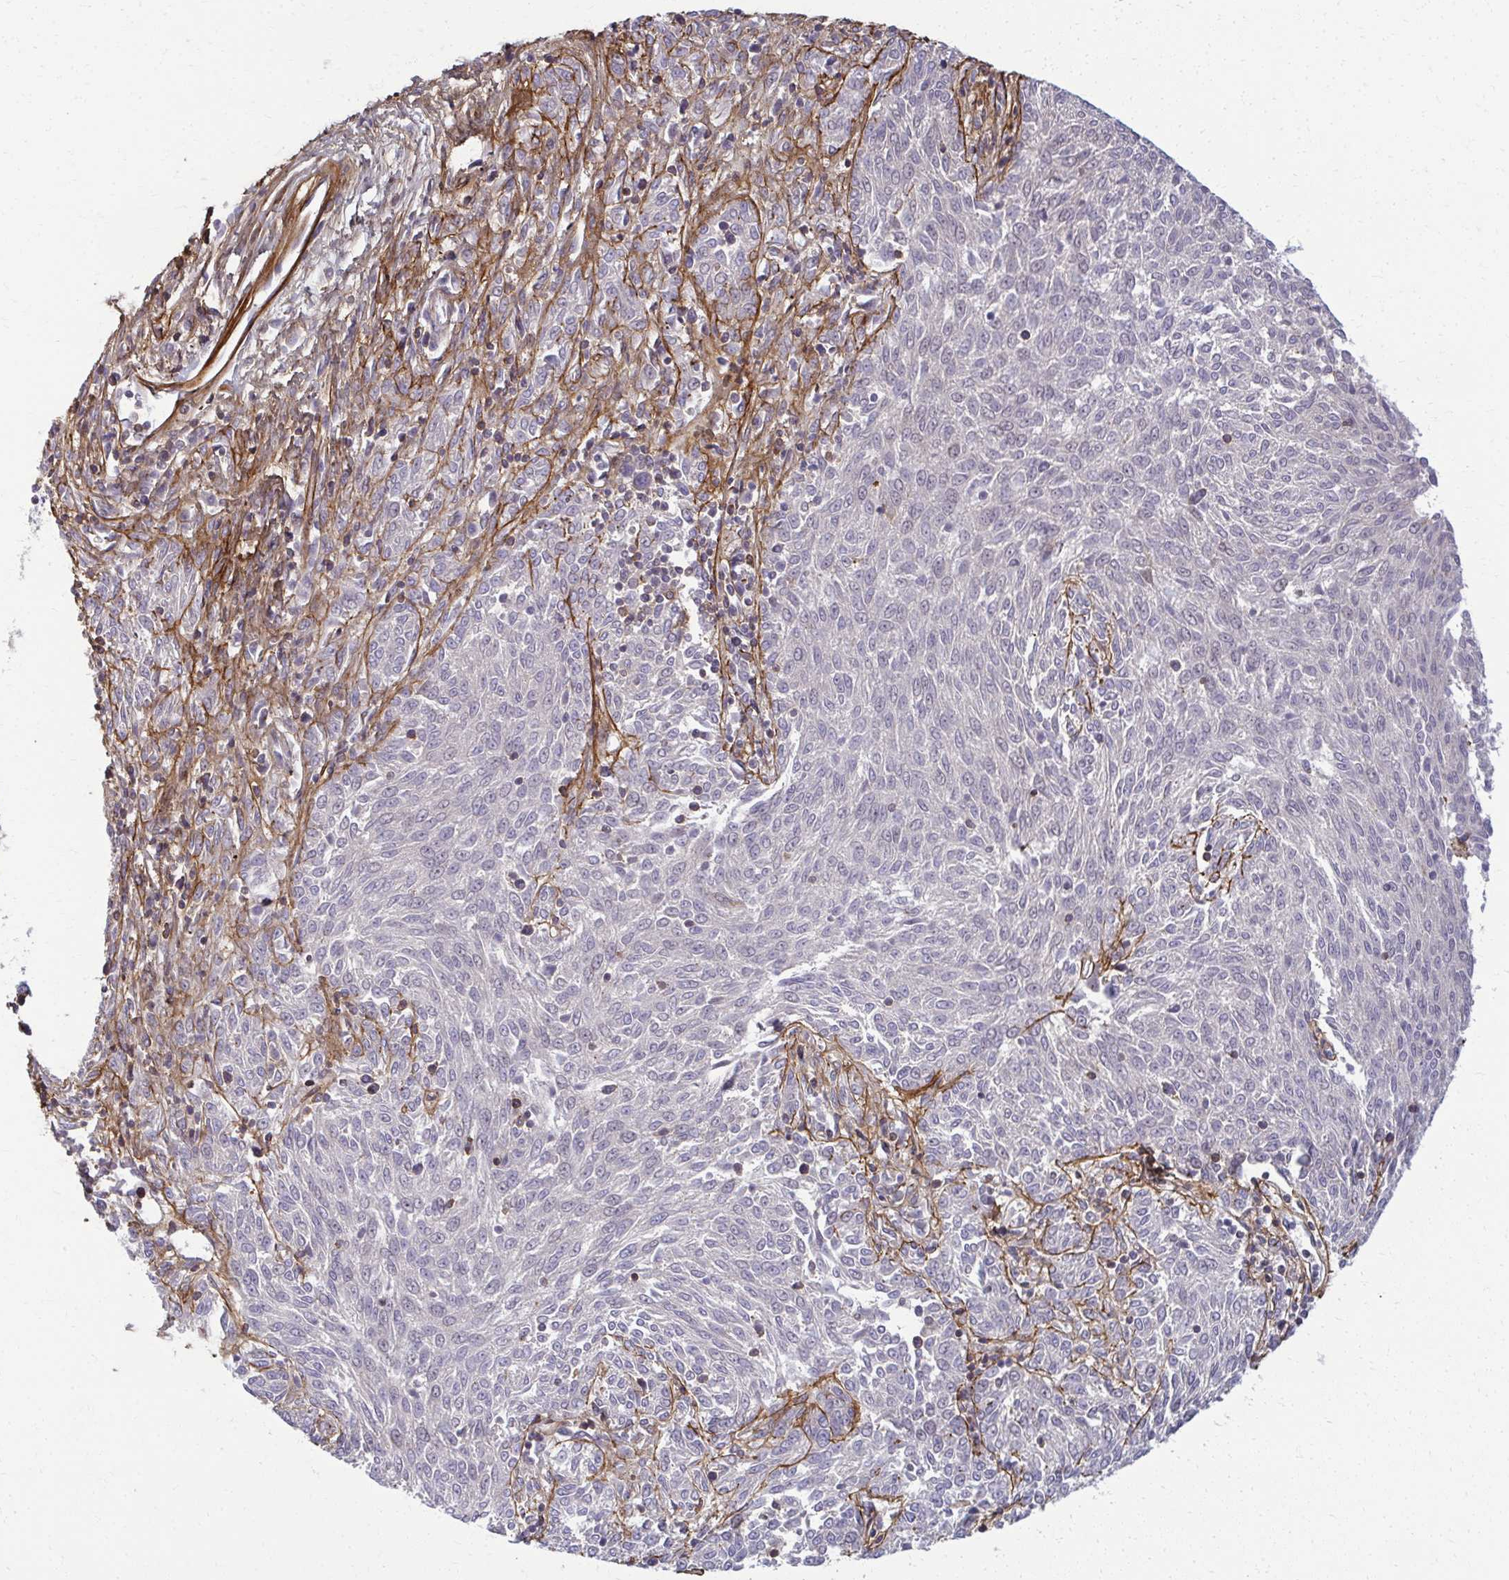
{"staining": {"intensity": "negative", "quantity": "none", "location": "none"}, "tissue": "melanoma", "cell_type": "Tumor cells", "image_type": "cancer", "snomed": [{"axis": "morphology", "description": "Malignant melanoma, NOS"}, {"axis": "topography", "description": "Skin"}], "caption": "DAB (3,3'-diaminobenzidine) immunohistochemical staining of malignant melanoma exhibits no significant staining in tumor cells.", "gene": "AP5M1", "patient": {"sex": "female", "age": 72}}